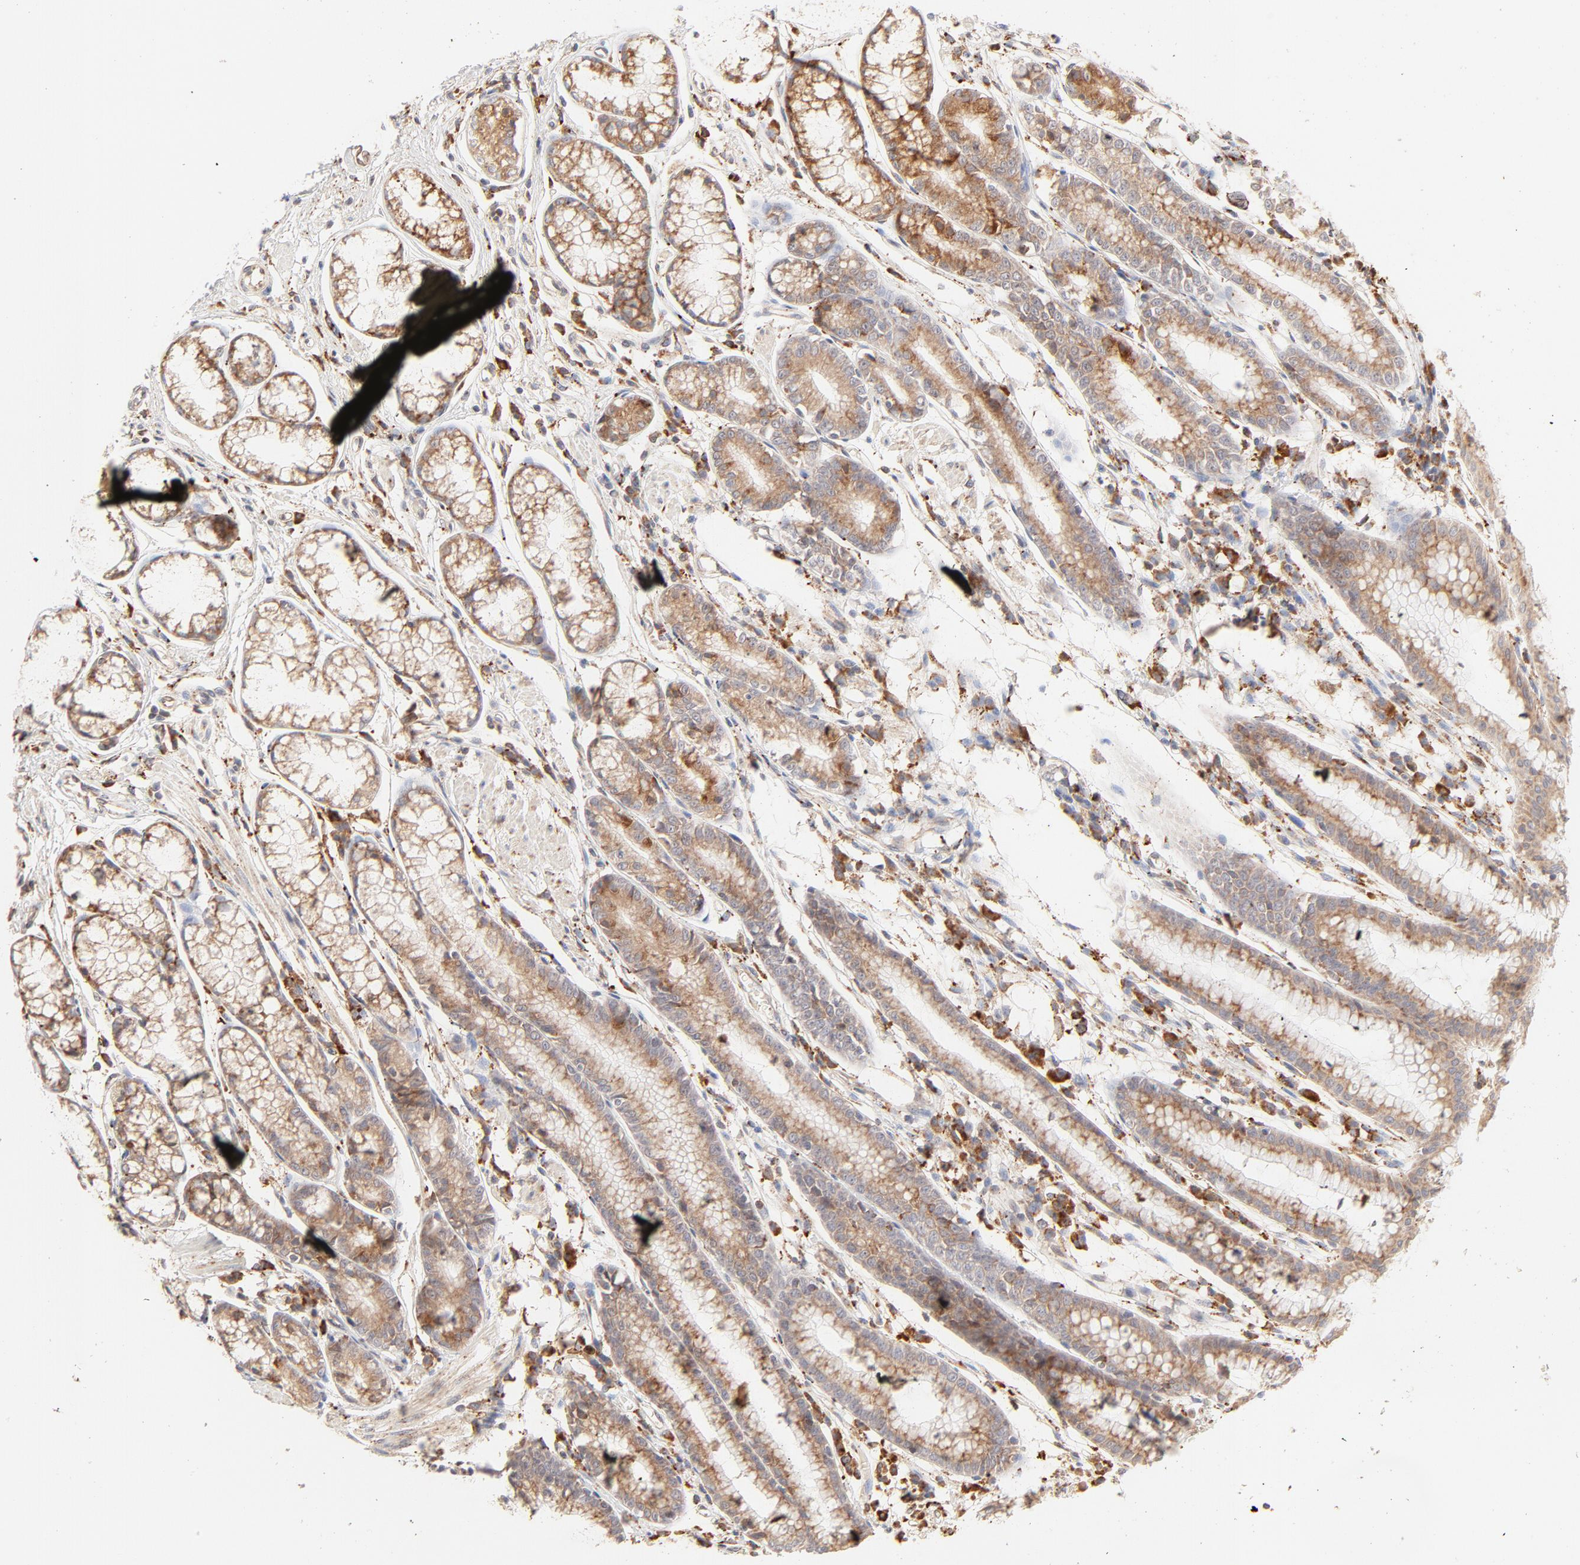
{"staining": {"intensity": "moderate", "quantity": "25%-75%", "location": "cytoplasmic/membranous"}, "tissue": "stomach", "cell_type": "Glandular cells", "image_type": "normal", "snomed": [{"axis": "morphology", "description": "Normal tissue, NOS"}, {"axis": "morphology", "description": "Inflammation, NOS"}, {"axis": "topography", "description": "Stomach, lower"}], "caption": "This photomicrograph exhibits immunohistochemistry (IHC) staining of unremarkable human stomach, with medium moderate cytoplasmic/membranous positivity in approximately 25%-75% of glandular cells.", "gene": "PARP12", "patient": {"sex": "male", "age": 59}}